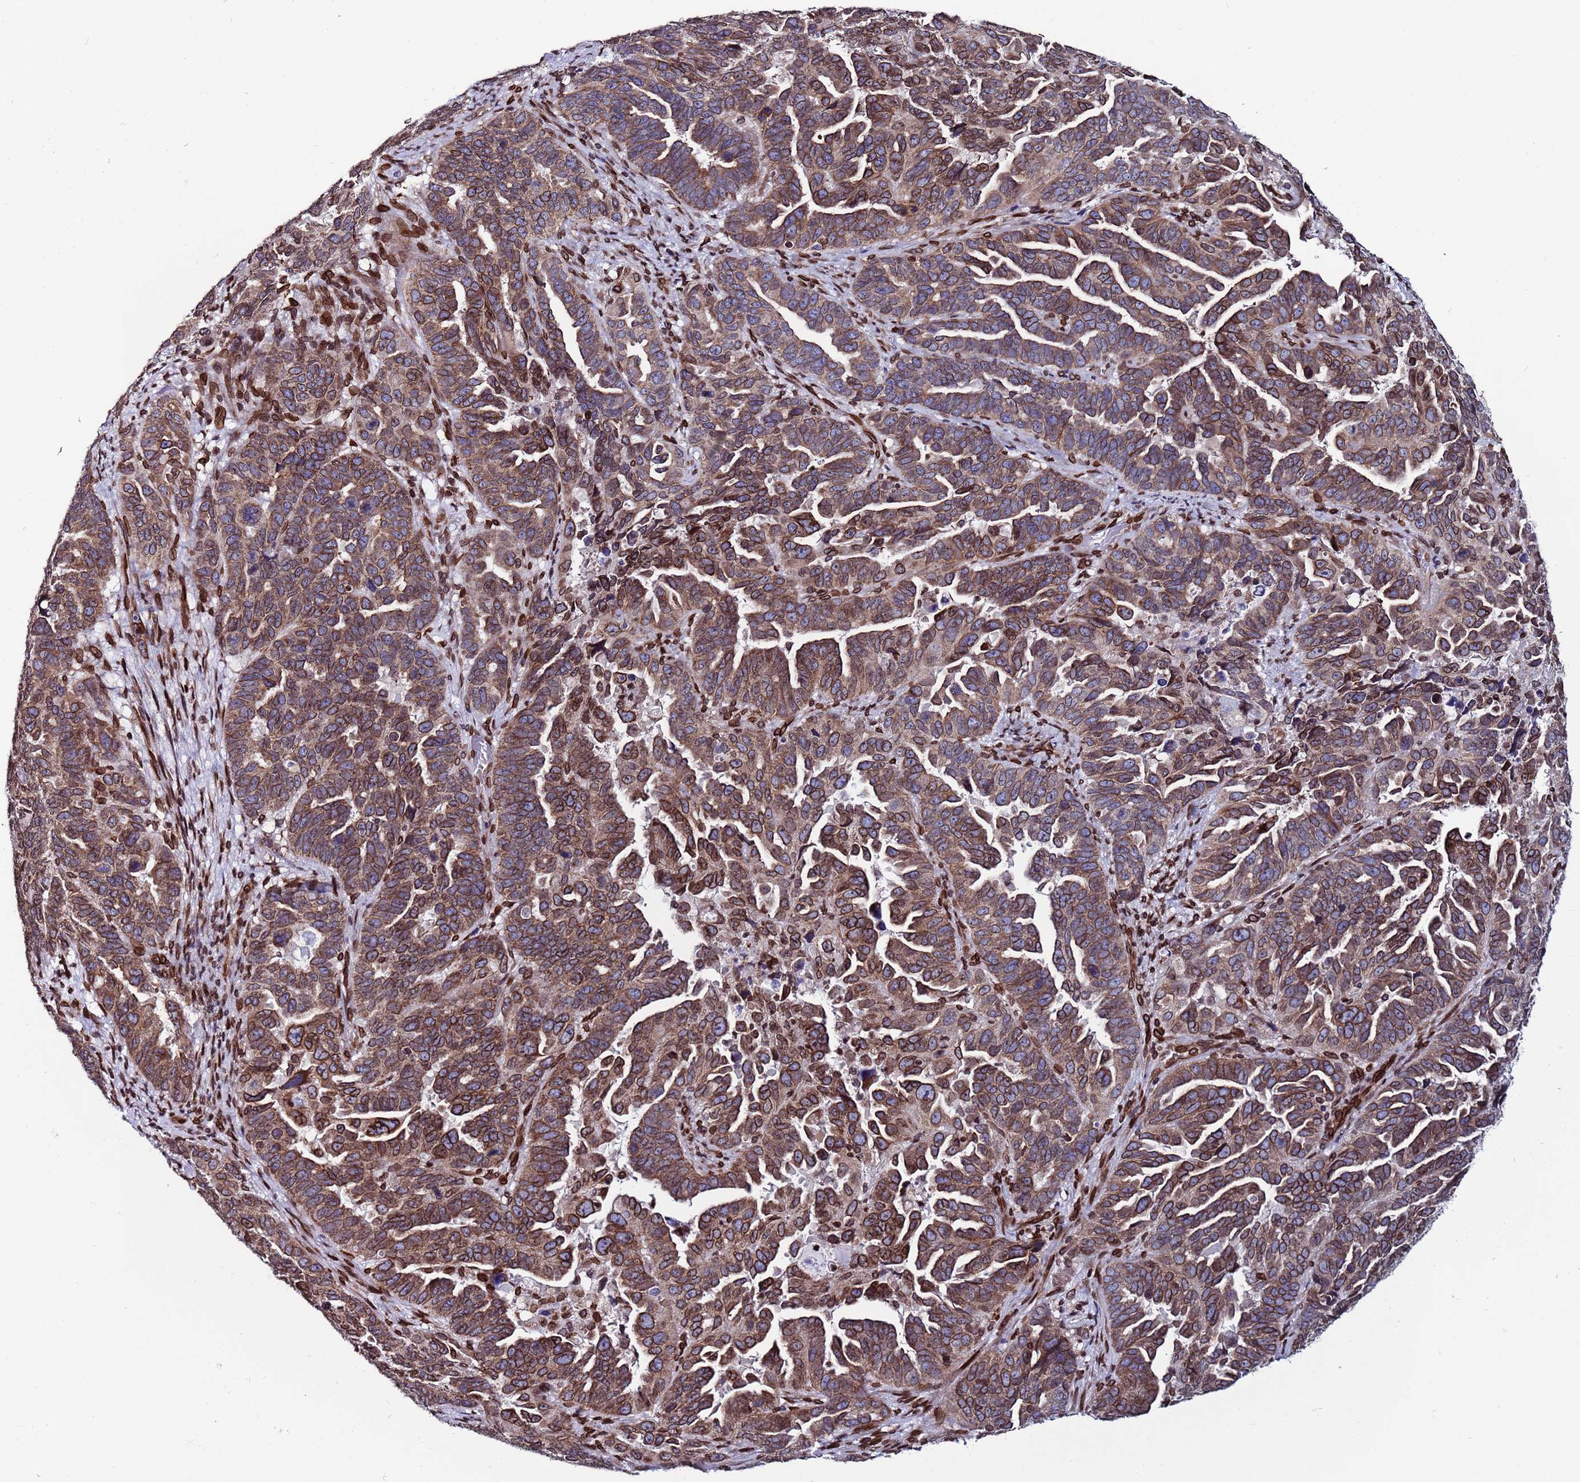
{"staining": {"intensity": "weak", "quantity": "25%-75%", "location": "cytoplasmic/membranous,nuclear"}, "tissue": "endometrial cancer", "cell_type": "Tumor cells", "image_type": "cancer", "snomed": [{"axis": "morphology", "description": "Adenocarcinoma, NOS"}, {"axis": "topography", "description": "Endometrium"}], "caption": "Immunohistochemical staining of adenocarcinoma (endometrial) shows weak cytoplasmic/membranous and nuclear protein staining in approximately 25%-75% of tumor cells.", "gene": "TOR1AIP1", "patient": {"sex": "female", "age": 65}}